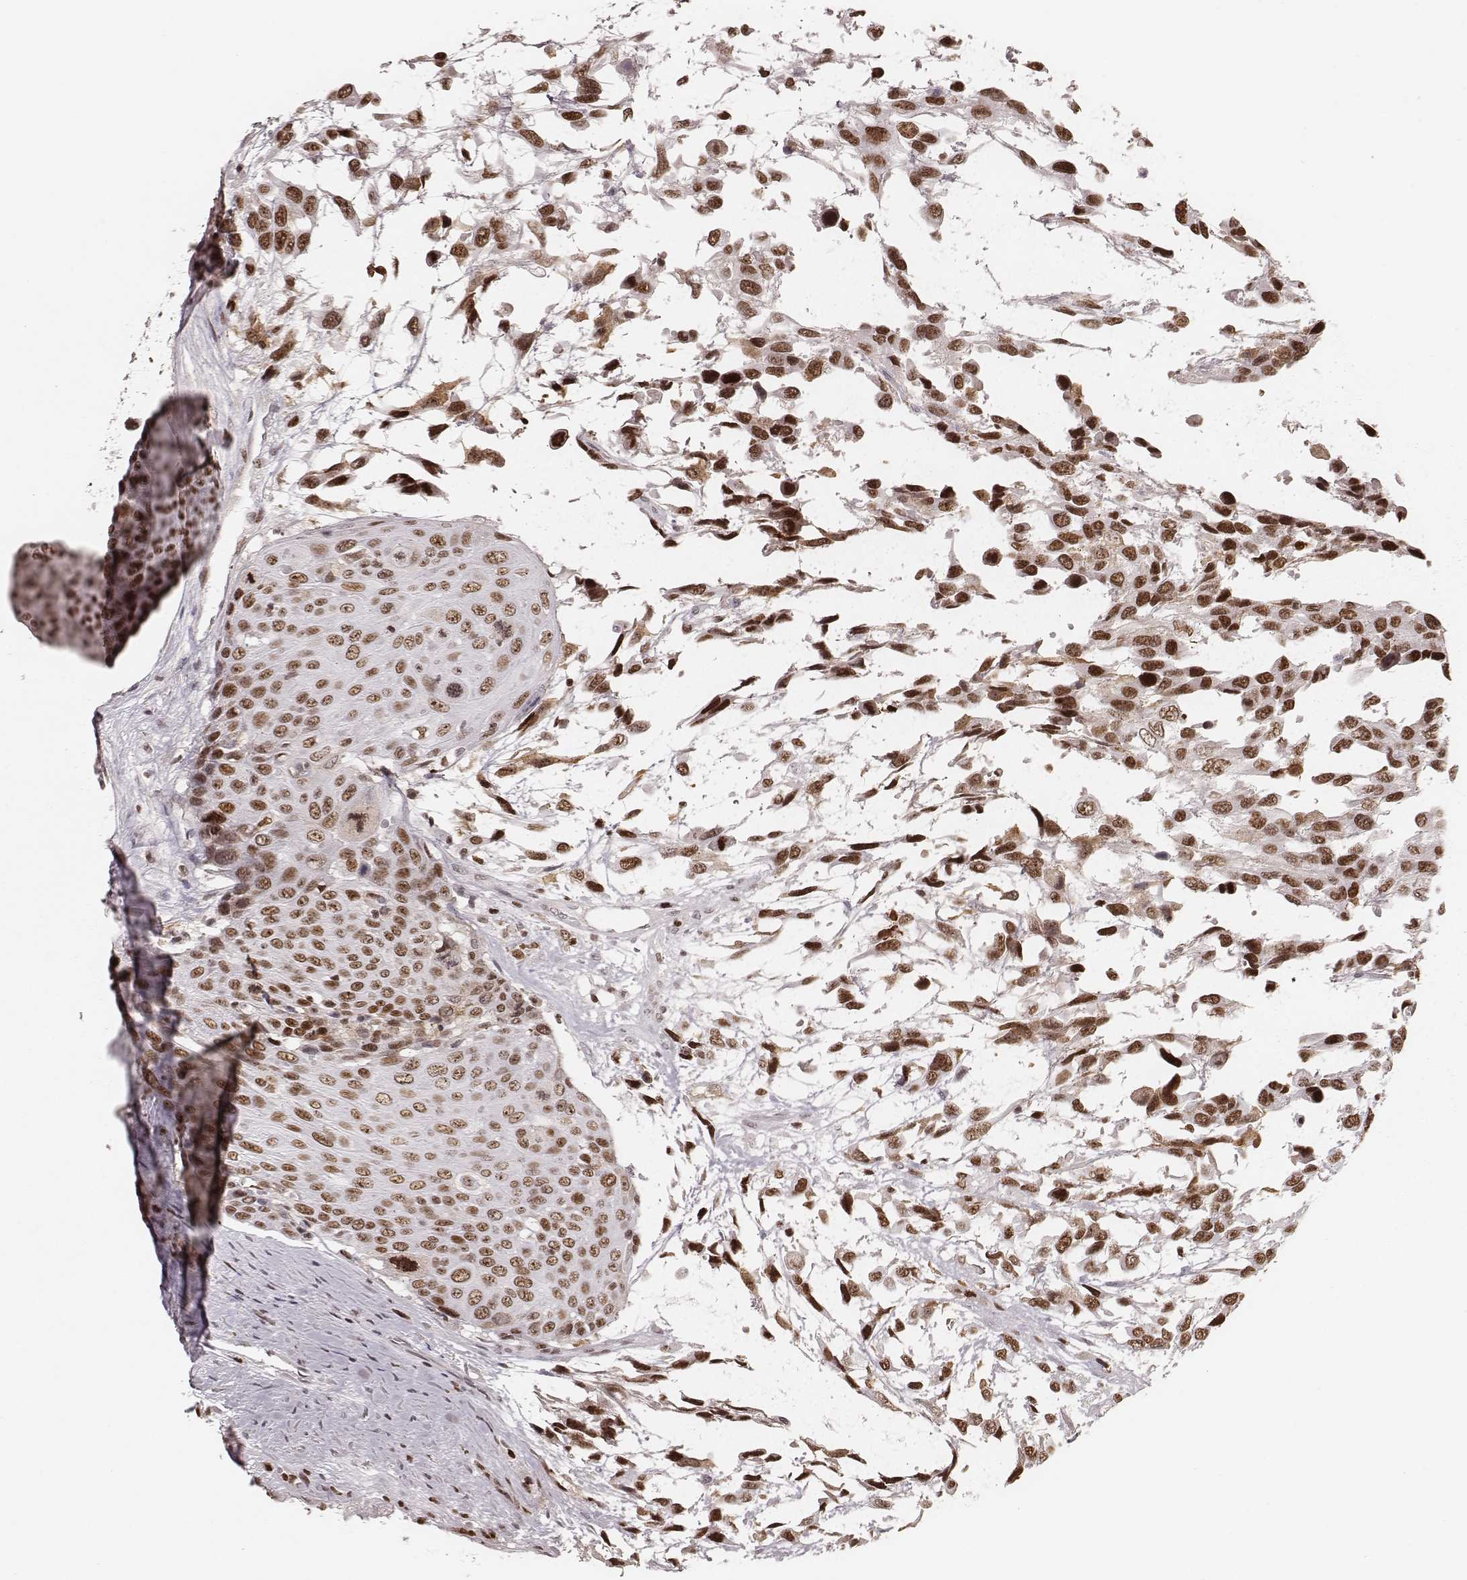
{"staining": {"intensity": "strong", "quantity": ">75%", "location": "nuclear"}, "tissue": "urothelial cancer", "cell_type": "Tumor cells", "image_type": "cancer", "snomed": [{"axis": "morphology", "description": "Urothelial carcinoma, High grade"}, {"axis": "topography", "description": "Urinary bladder"}], "caption": "The image displays immunohistochemical staining of urothelial cancer. There is strong nuclear expression is present in about >75% of tumor cells.", "gene": "PARP1", "patient": {"sex": "female", "age": 70}}